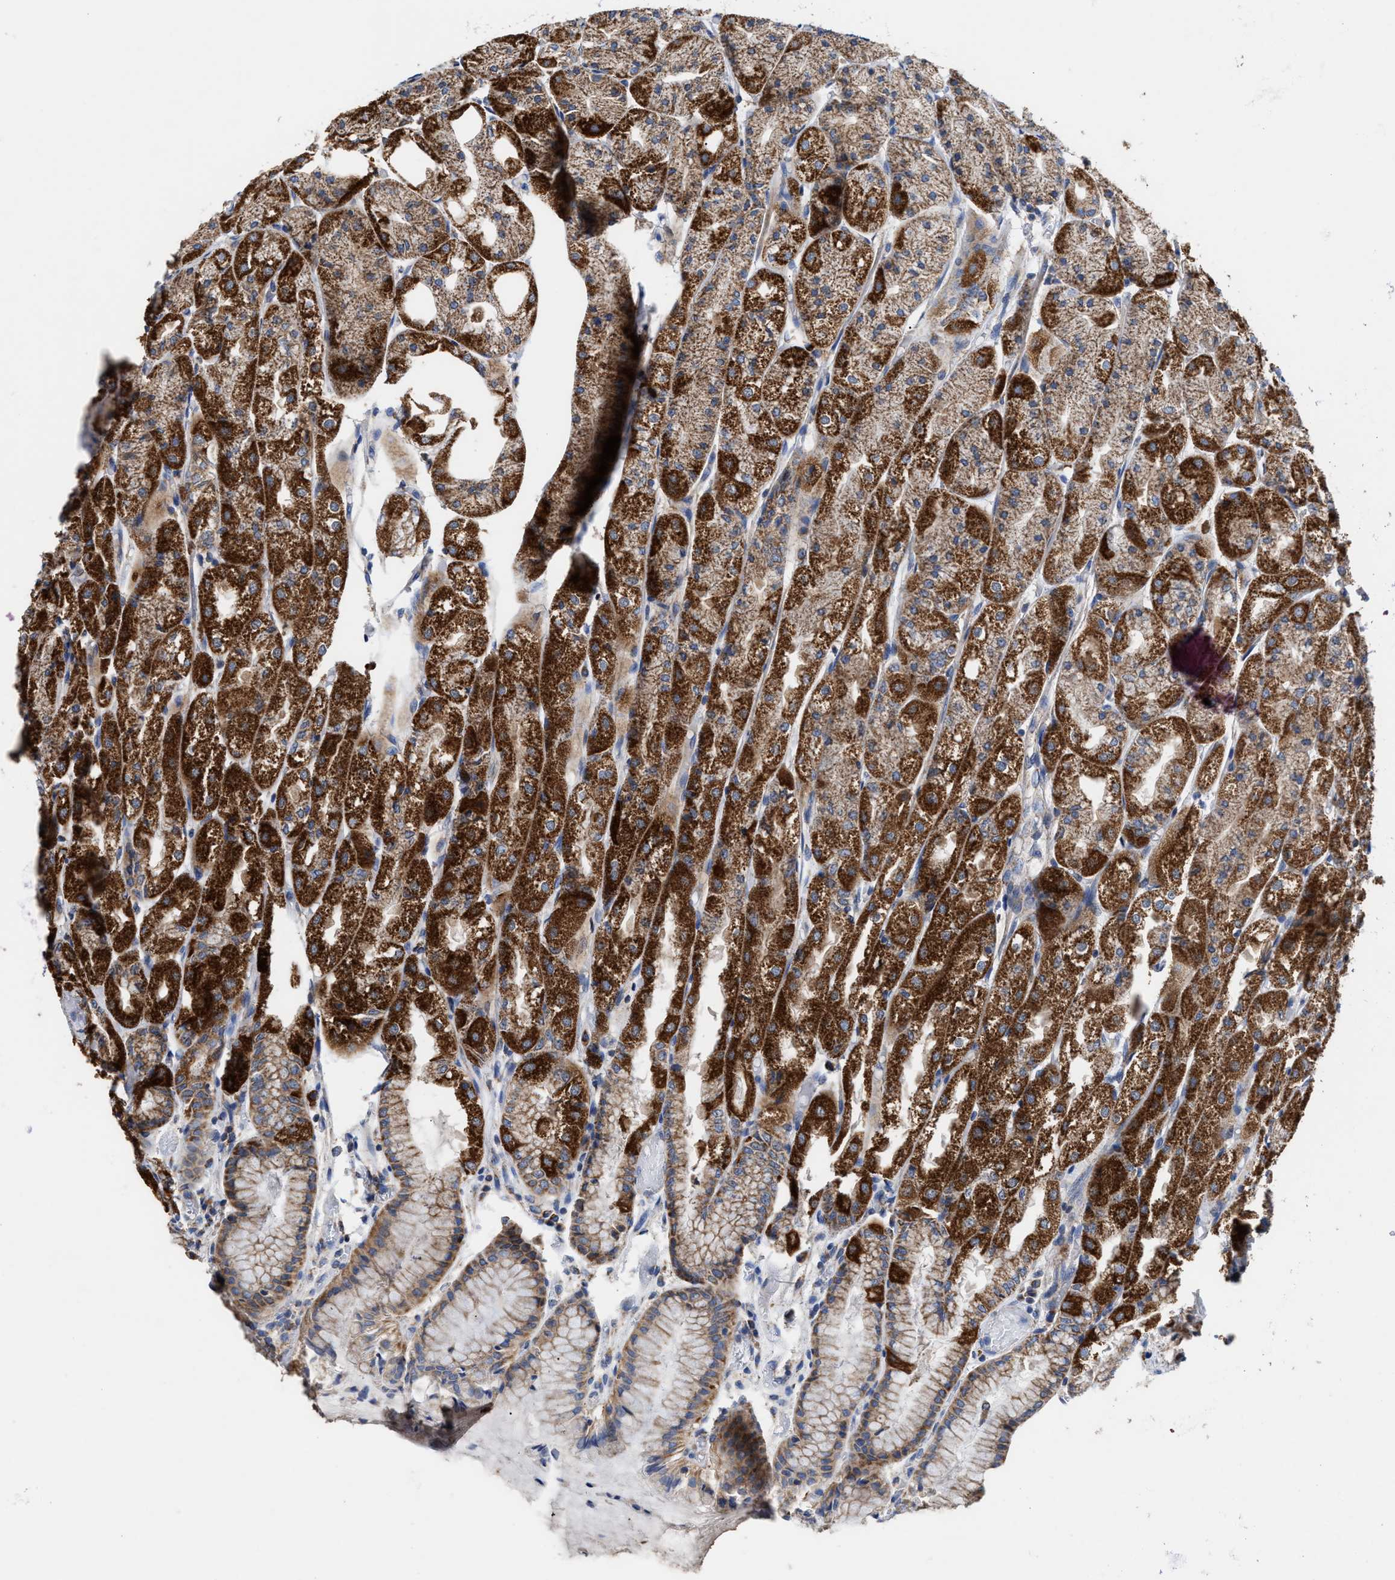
{"staining": {"intensity": "strong", "quantity": ">75%", "location": "cytoplasmic/membranous"}, "tissue": "stomach", "cell_type": "Glandular cells", "image_type": "normal", "snomed": [{"axis": "morphology", "description": "Normal tissue, NOS"}, {"axis": "topography", "description": "Stomach, upper"}], "caption": "Brown immunohistochemical staining in unremarkable stomach displays strong cytoplasmic/membranous staining in about >75% of glandular cells.", "gene": "MECR", "patient": {"sex": "male", "age": 72}}